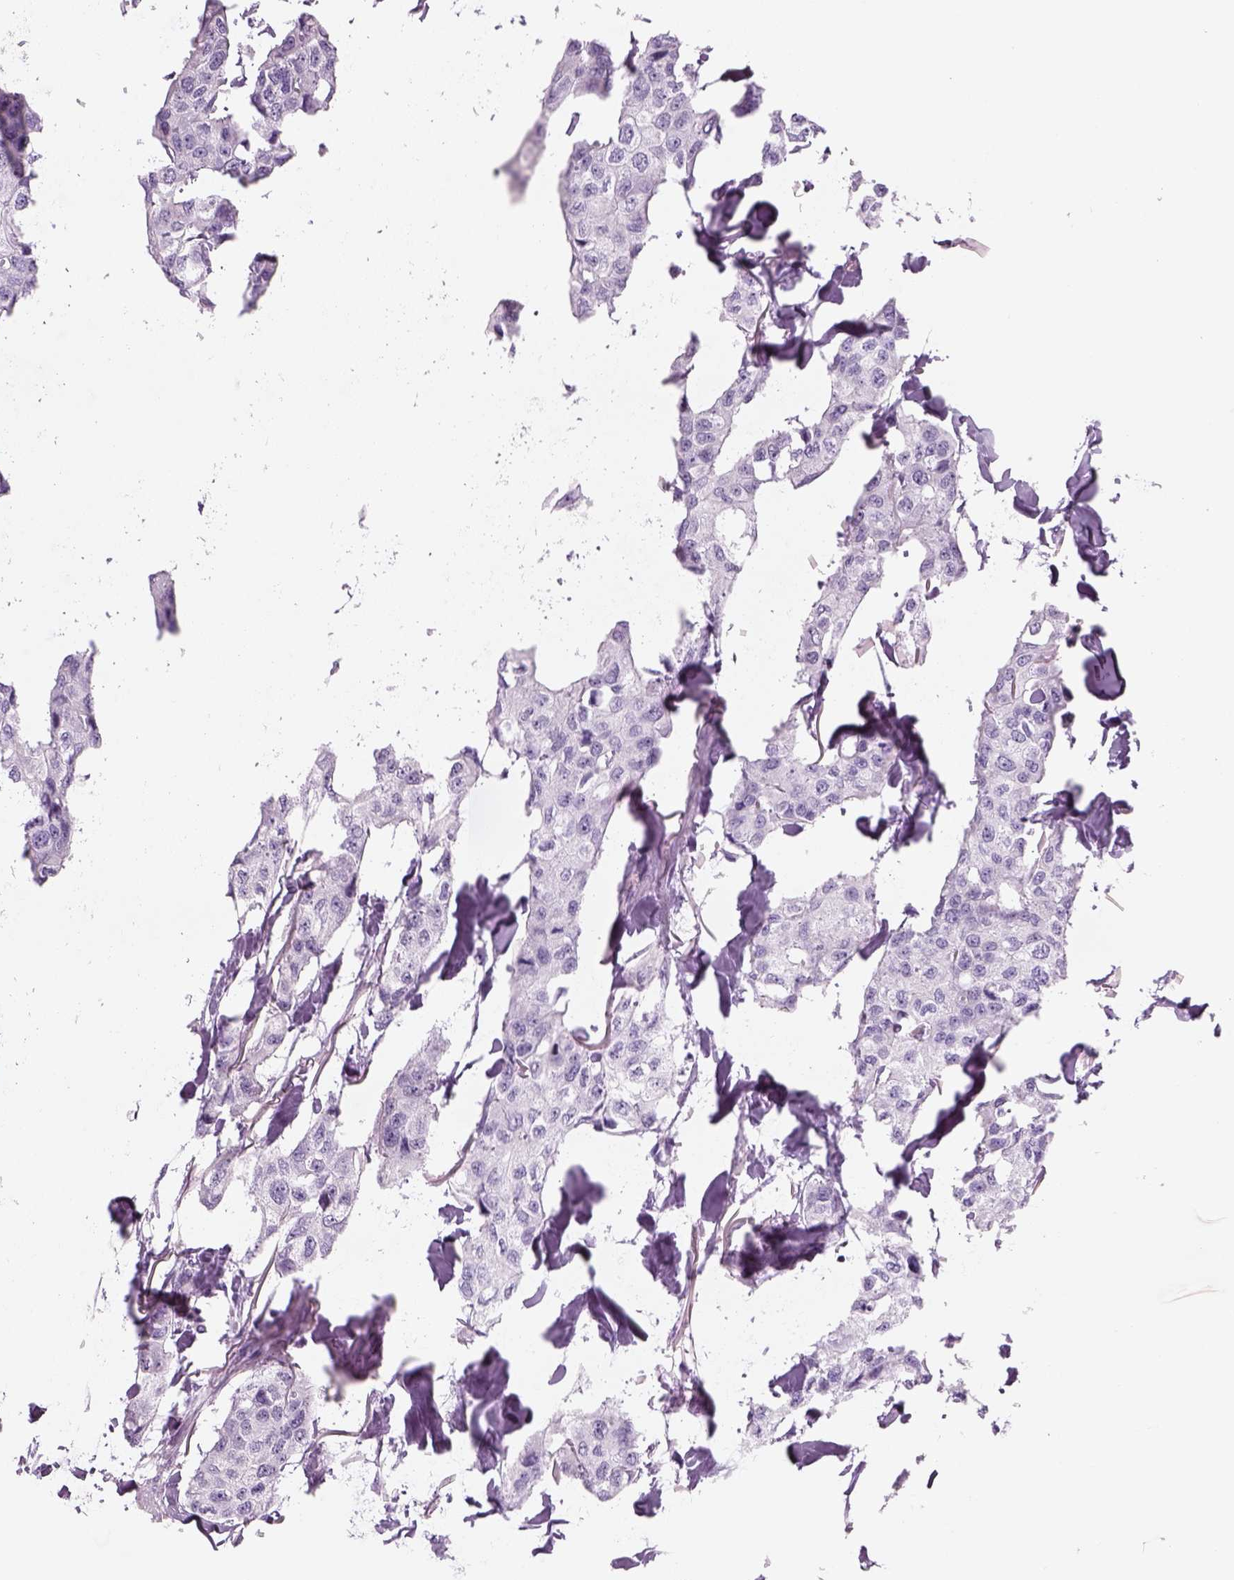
{"staining": {"intensity": "negative", "quantity": "none", "location": "none"}, "tissue": "breast cancer", "cell_type": "Tumor cells", "image_type": "cancer", "snomed": [{"axis": "morphology", "description": "Duct carcinoma"}, {"axis": "topography", "description": "Breast"}], "caption": "A histopathology image of human invasive ductal carcinoma (breast) is negative for staining in tumor cells.", "gene": "RHO", "patient": {"sex": "female", "age": 80}}